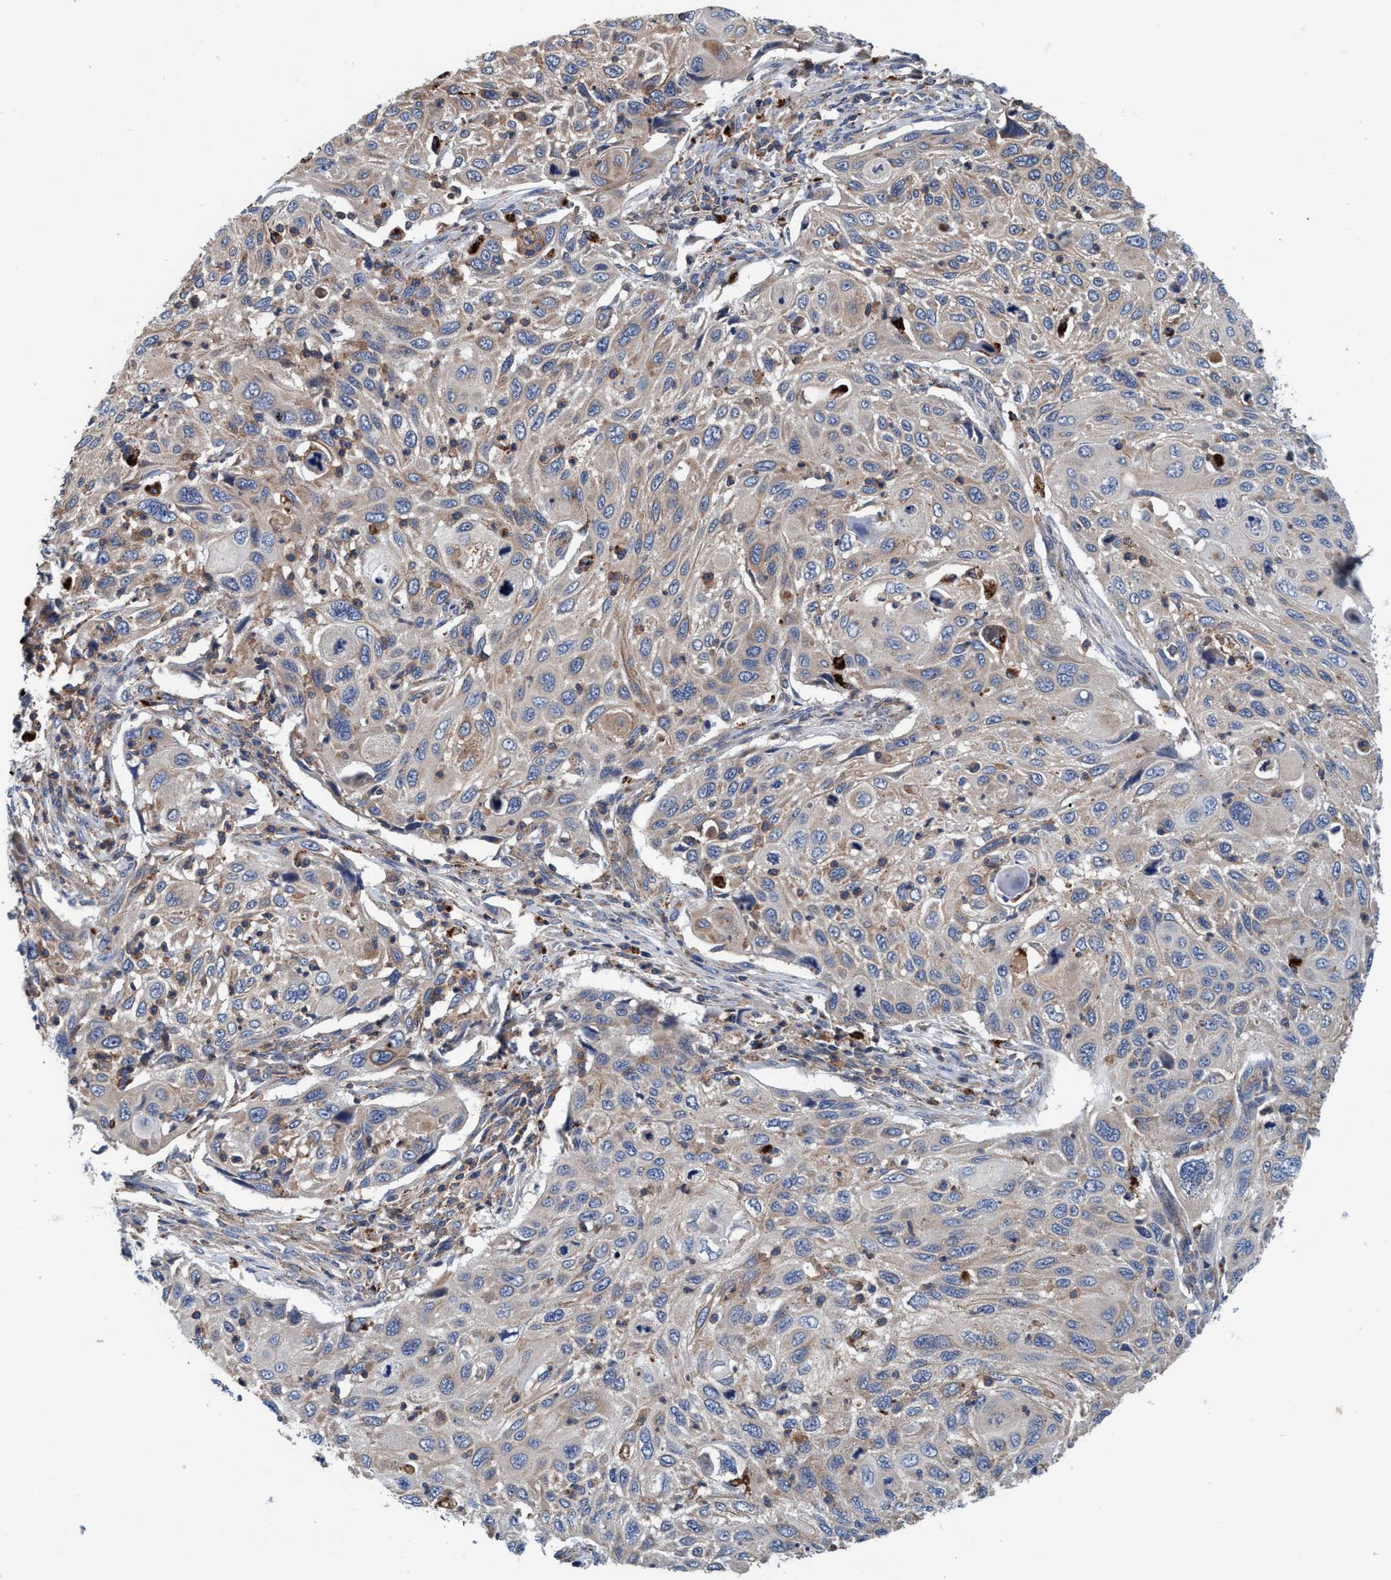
{"staining": {"intensity": "weak", "quantity": "<25%", "location": "cytoplasmic/membranous"}, "tissue": "cervical cancer", "cell_type": "Tumor cells", "image_type": "cancer", "snomed": [{"axis": "morphology", "description": "Squamous cell carcinoma, NOS"}, {"axis": "topography", "description": "Cervix"}], "caption": "Cervical cancer was stained to show a protein in brown. There is no significant positivity in tumor cells.", "gene": "ENDOG", "patient": {"sex": "female", "age": 70}}